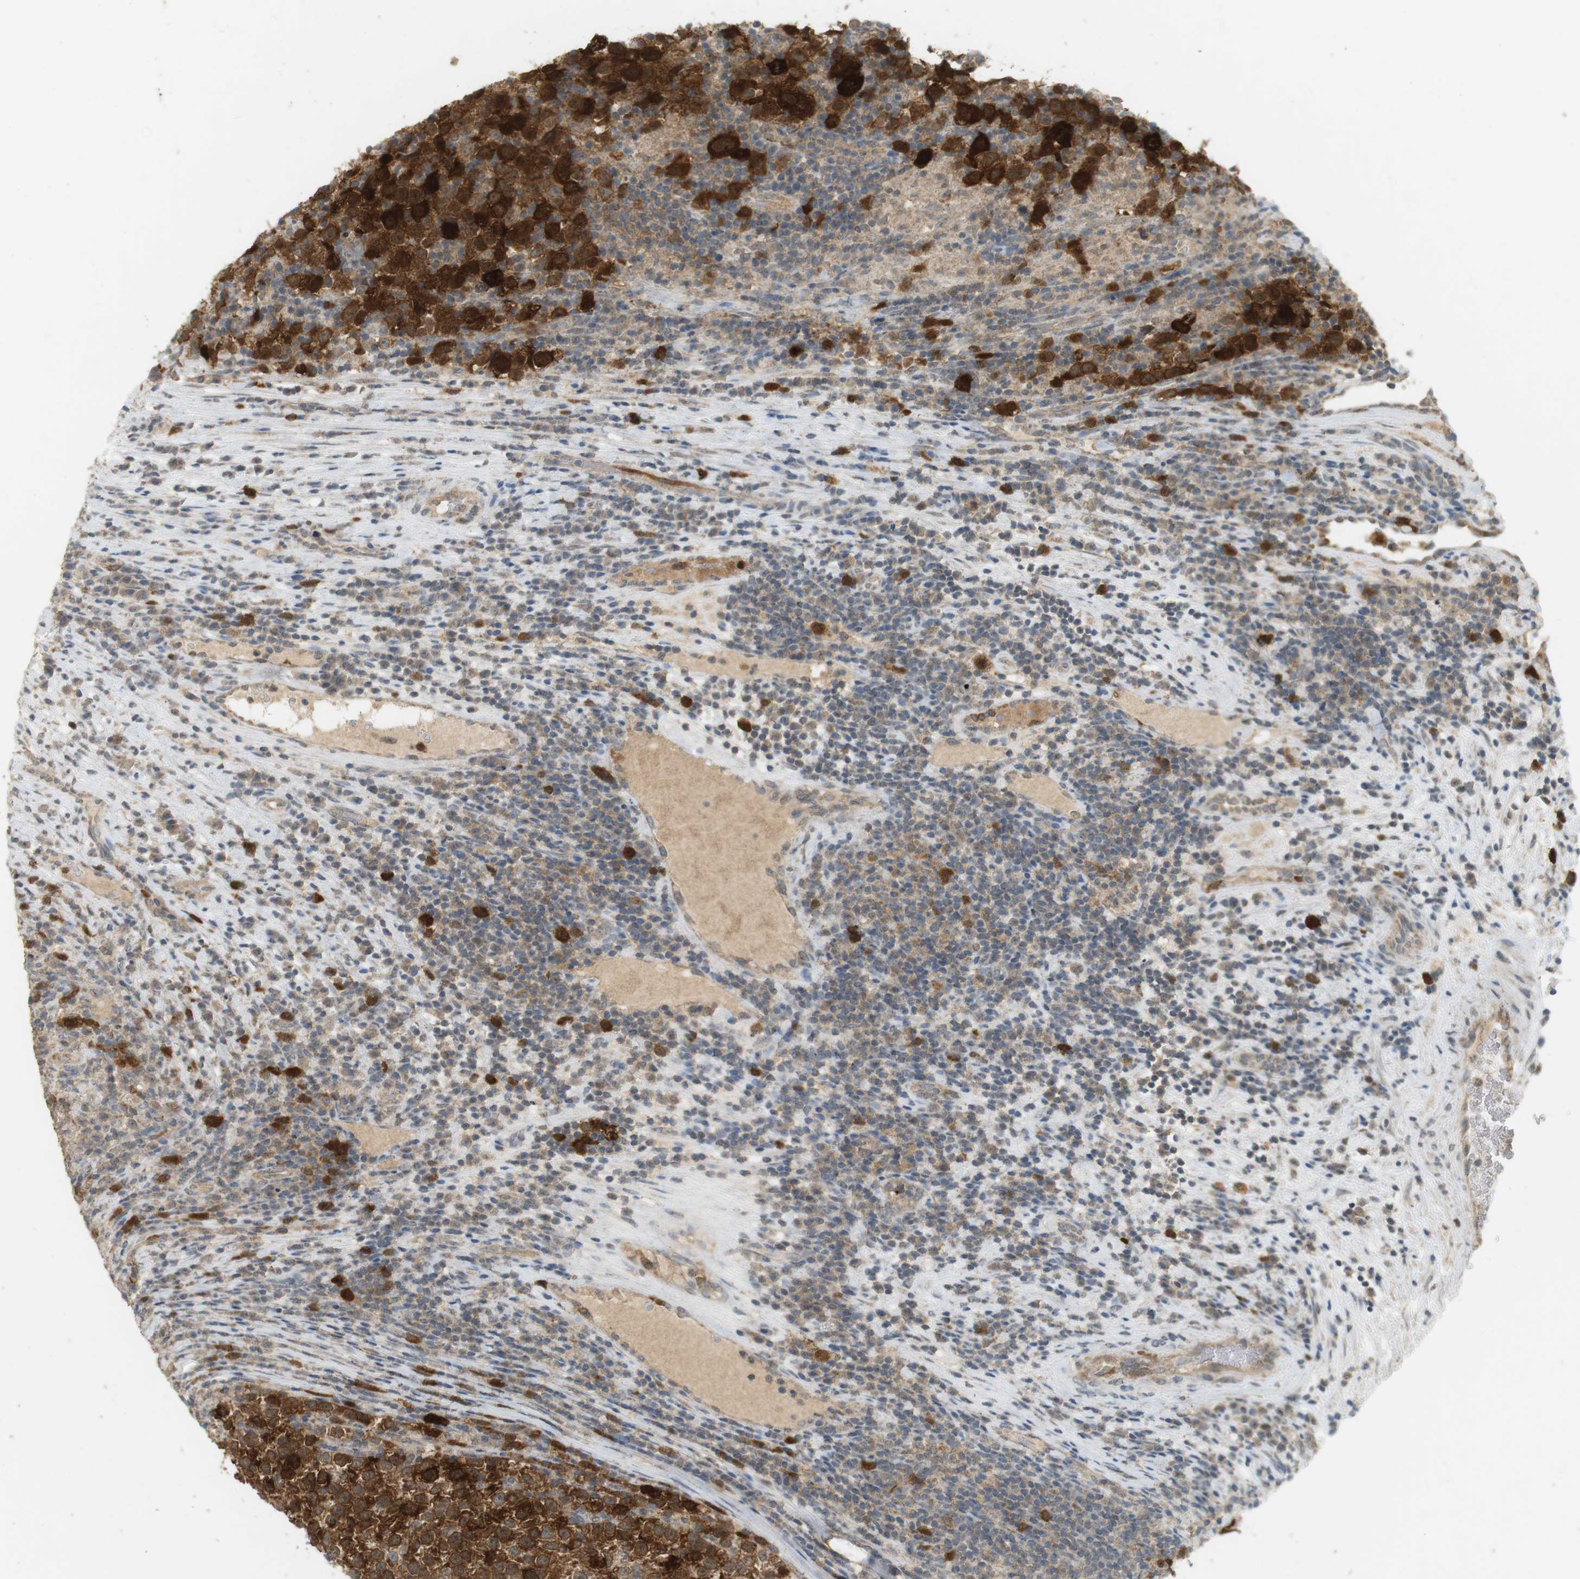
{"staining": {"intensity": "strong", "quantity": ">75%", "location": "cytoplasmic/membranous"}, "tissue": "testis cancer", "cell_type": "Tumor cells", "image_type": "cancer", "snomed": [{"axis": "morphology", "description": "Normal tissue, NOS"}, {"axis": "morphology", "description": "Seminoma, NOS"}, {"axis": "topography", "description": "Testis"}], "caption": "Tumor cells demonstrate high levels of strong cytoplasmic/membranous expression in approximately >75% of cells in human testis cancer.", "gene": "TTK", "patient": {"sex": "male", "age": 43}}